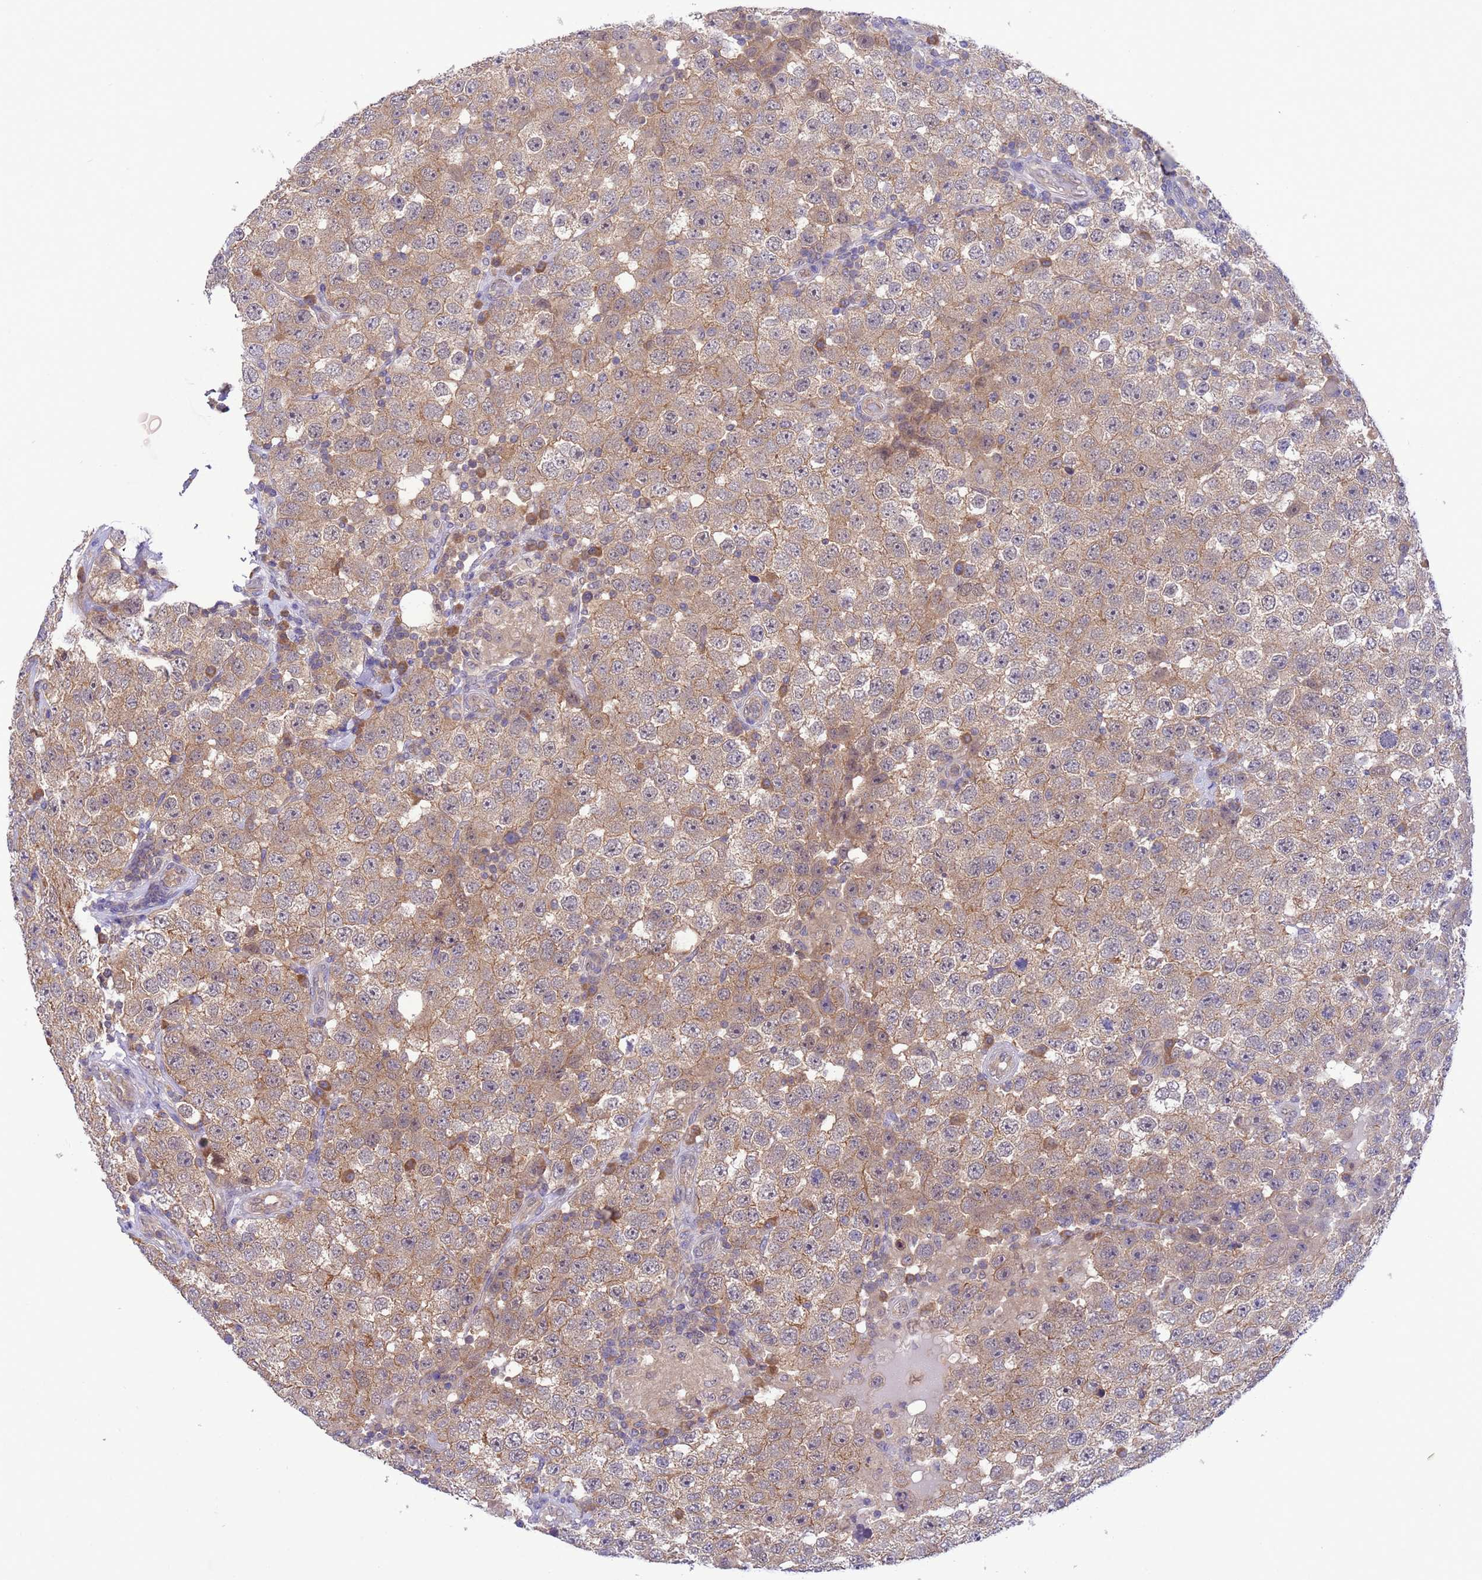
{"staining": {"intensity": "moderate", "quantity": ">75%", "location": "cytoplasmic/membranous"}, "tissue": "testis cancer", "cell_type": "Tumor cells", "image_type": "cancer", "snomed": [{"axis": "morphology", "description": "Seminoma, NOS"}, {"axis": "topography", "description": "Testis"}], "caption": "An image of testis cancer stained for a protein demonstrates moderate cytoplasmic/membranous brown staining in tumor cells.", "gene": "ZNF461", "patient": {"sex": "male", "age": 28}}